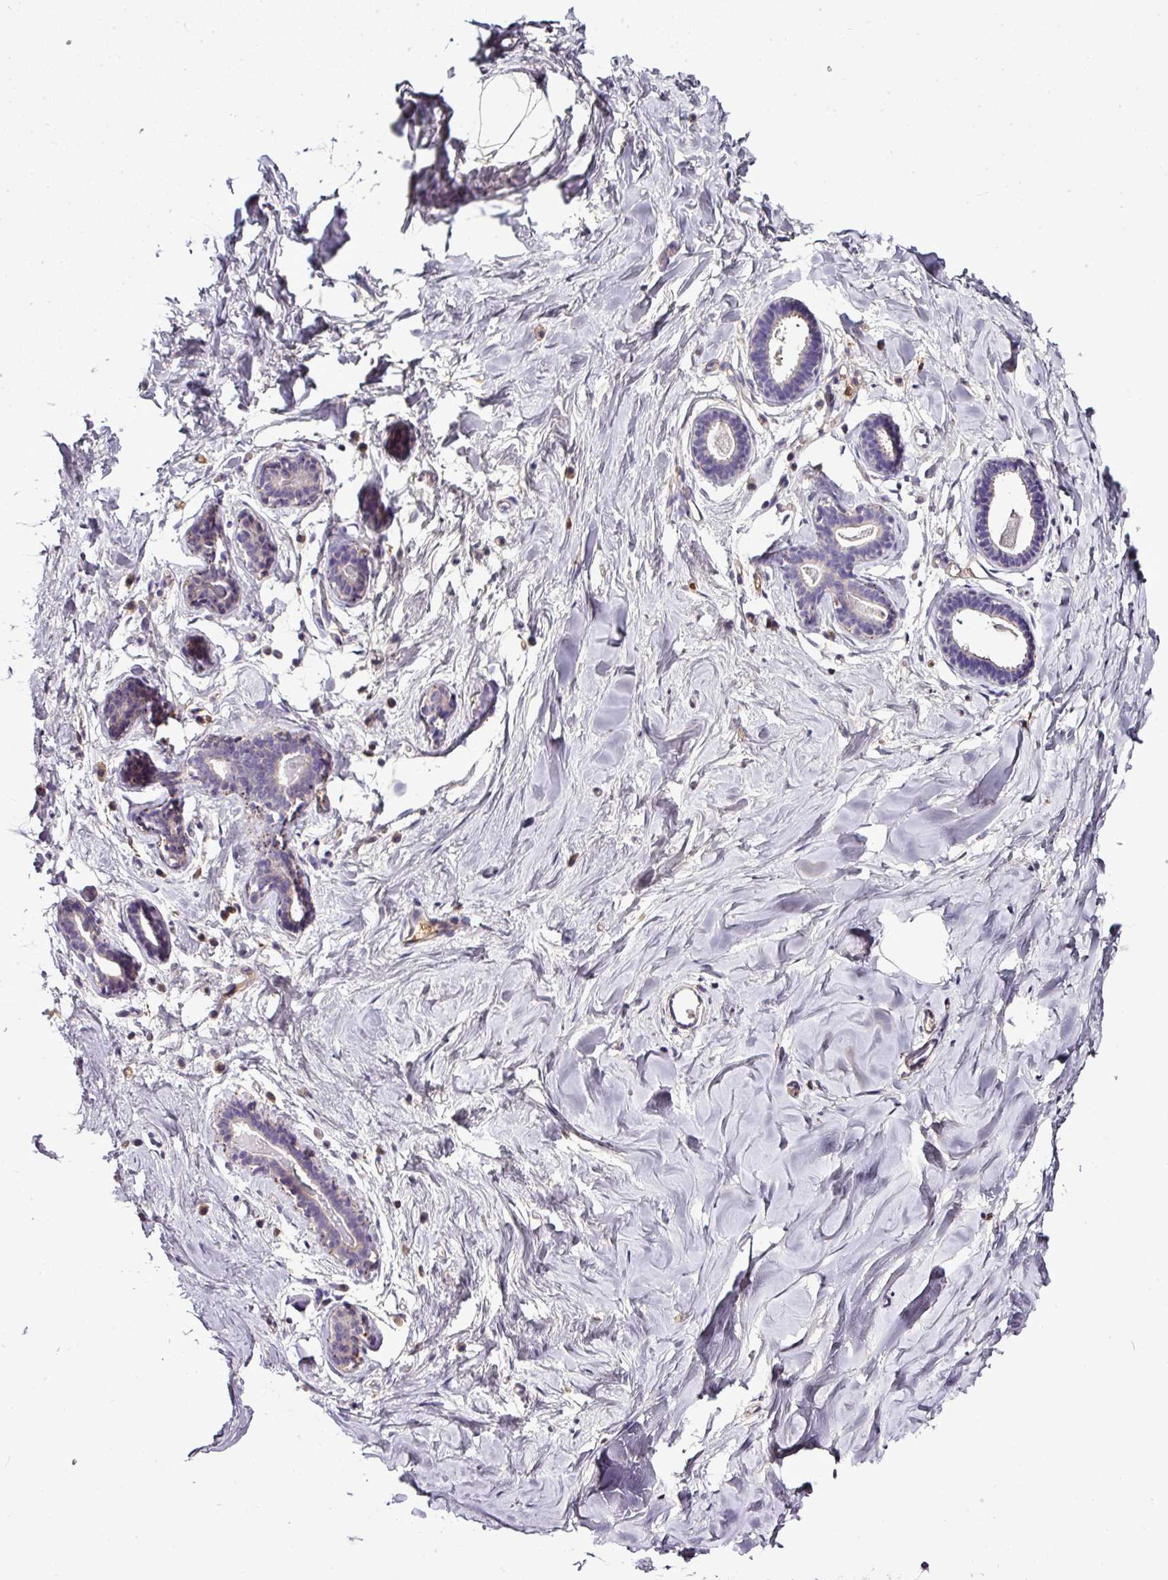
{"staining": {"intensity": "negative", "quantity": "none", "location": "none"}, "tissue": "breast", "cell_type": "Adipocytes", "image_type": "normal", "snomed": [{"axis": "morphology", "description": "Normal tissue, NOS"}, {"axis": "topography", "description": "Breast"}], "caption": "A high-resolution photomicrograph shows immunohistochemistry (IHC) staining of benign breast, which displays no significant staining in adipocytes.", "gene": "CAB39L", "patient": {"sex": "female", "age": 23}}